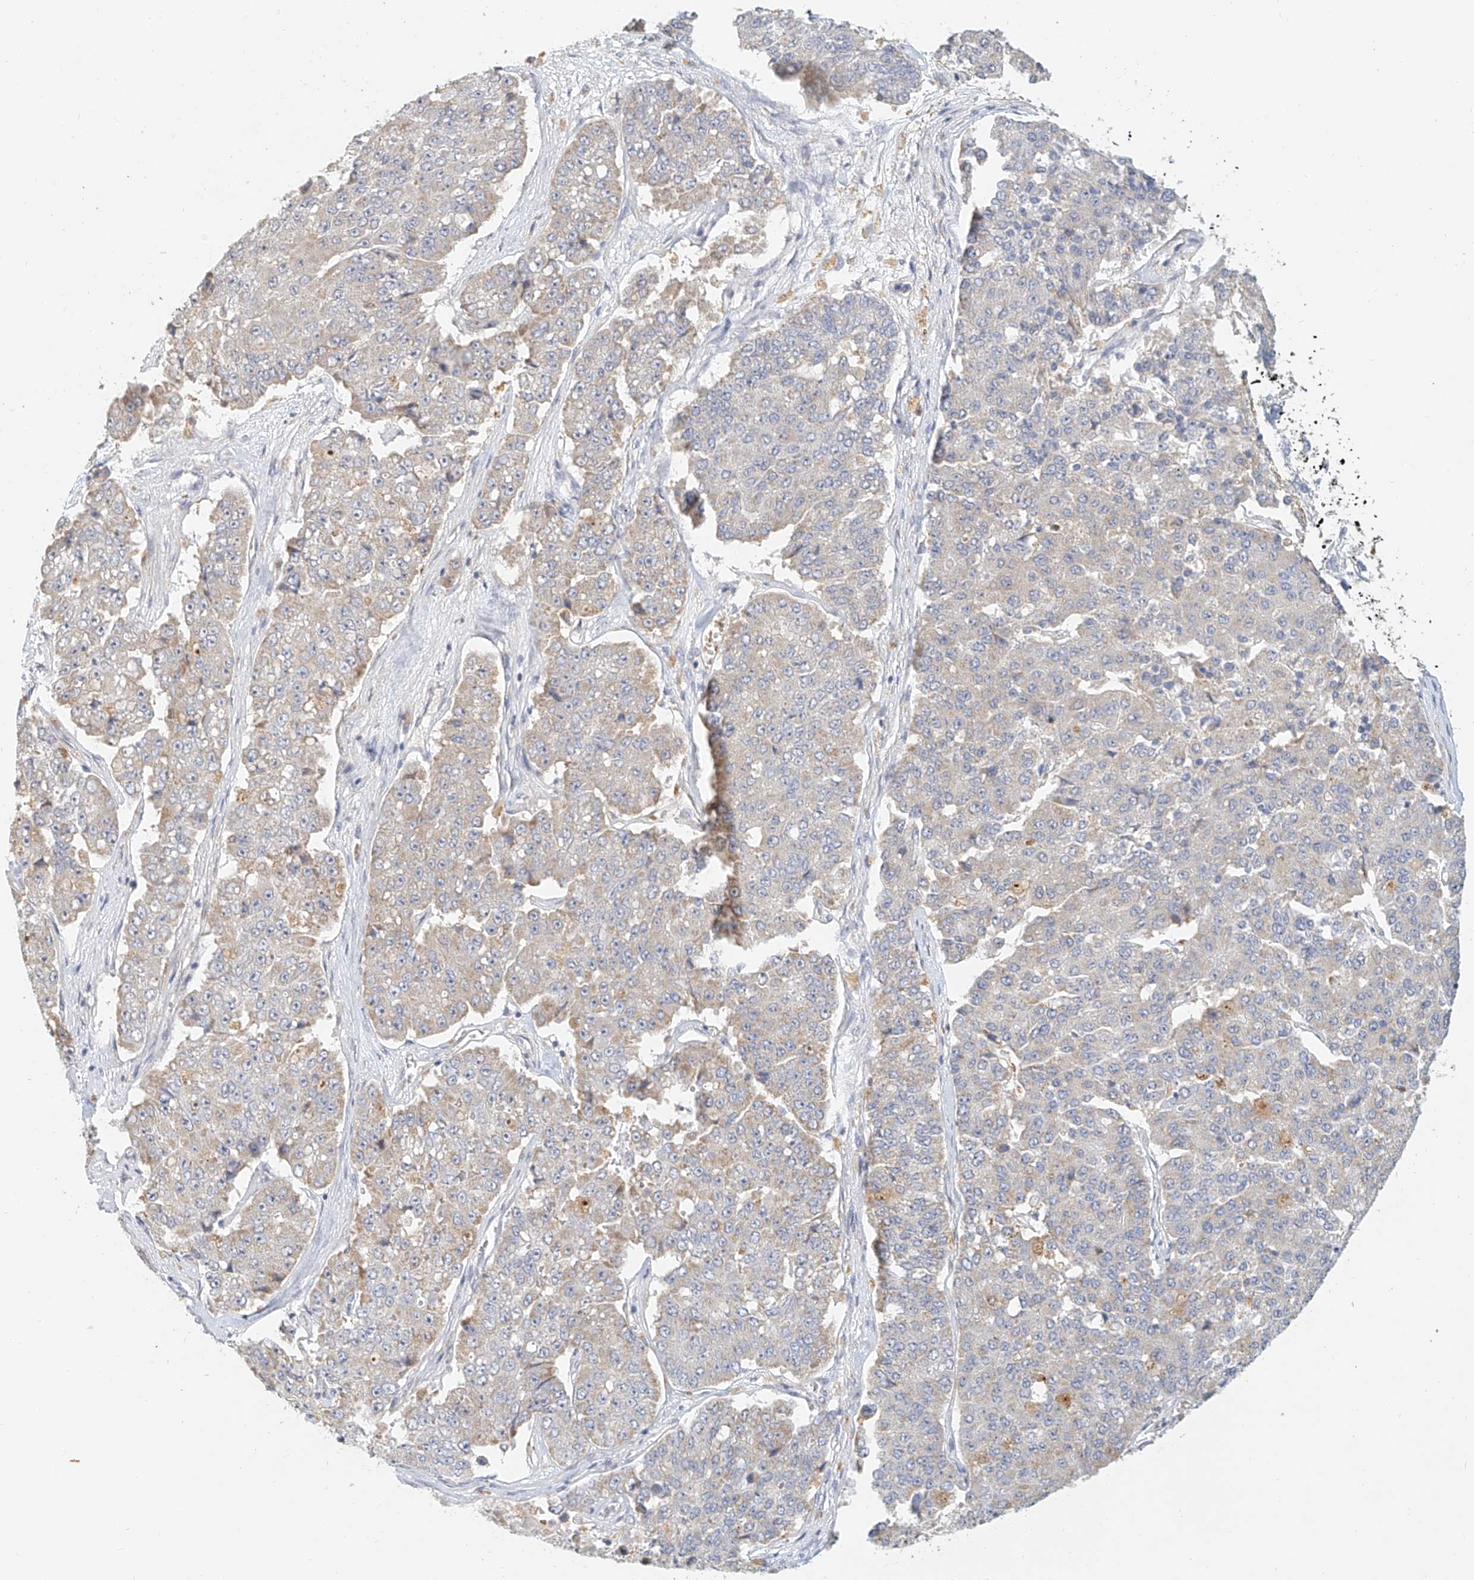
{"staining": {"intensity": "negative", "quantity": "none", "location": "none"}, "tissue": "pancreatic cancer", "cell_type": "Tumor cells", "image_type": "cancer", "snomed": [{"axis": "morphology", "description": "Adenocarcinoma, NOS"}, {"axis": "topography", "description": "Pancreas"}], "caption": "Tumor cells are negative for brown protein staining in pancreatic cancer.", "gene": "CXorf58", "patient": {"sex": "male", "age": 50}}